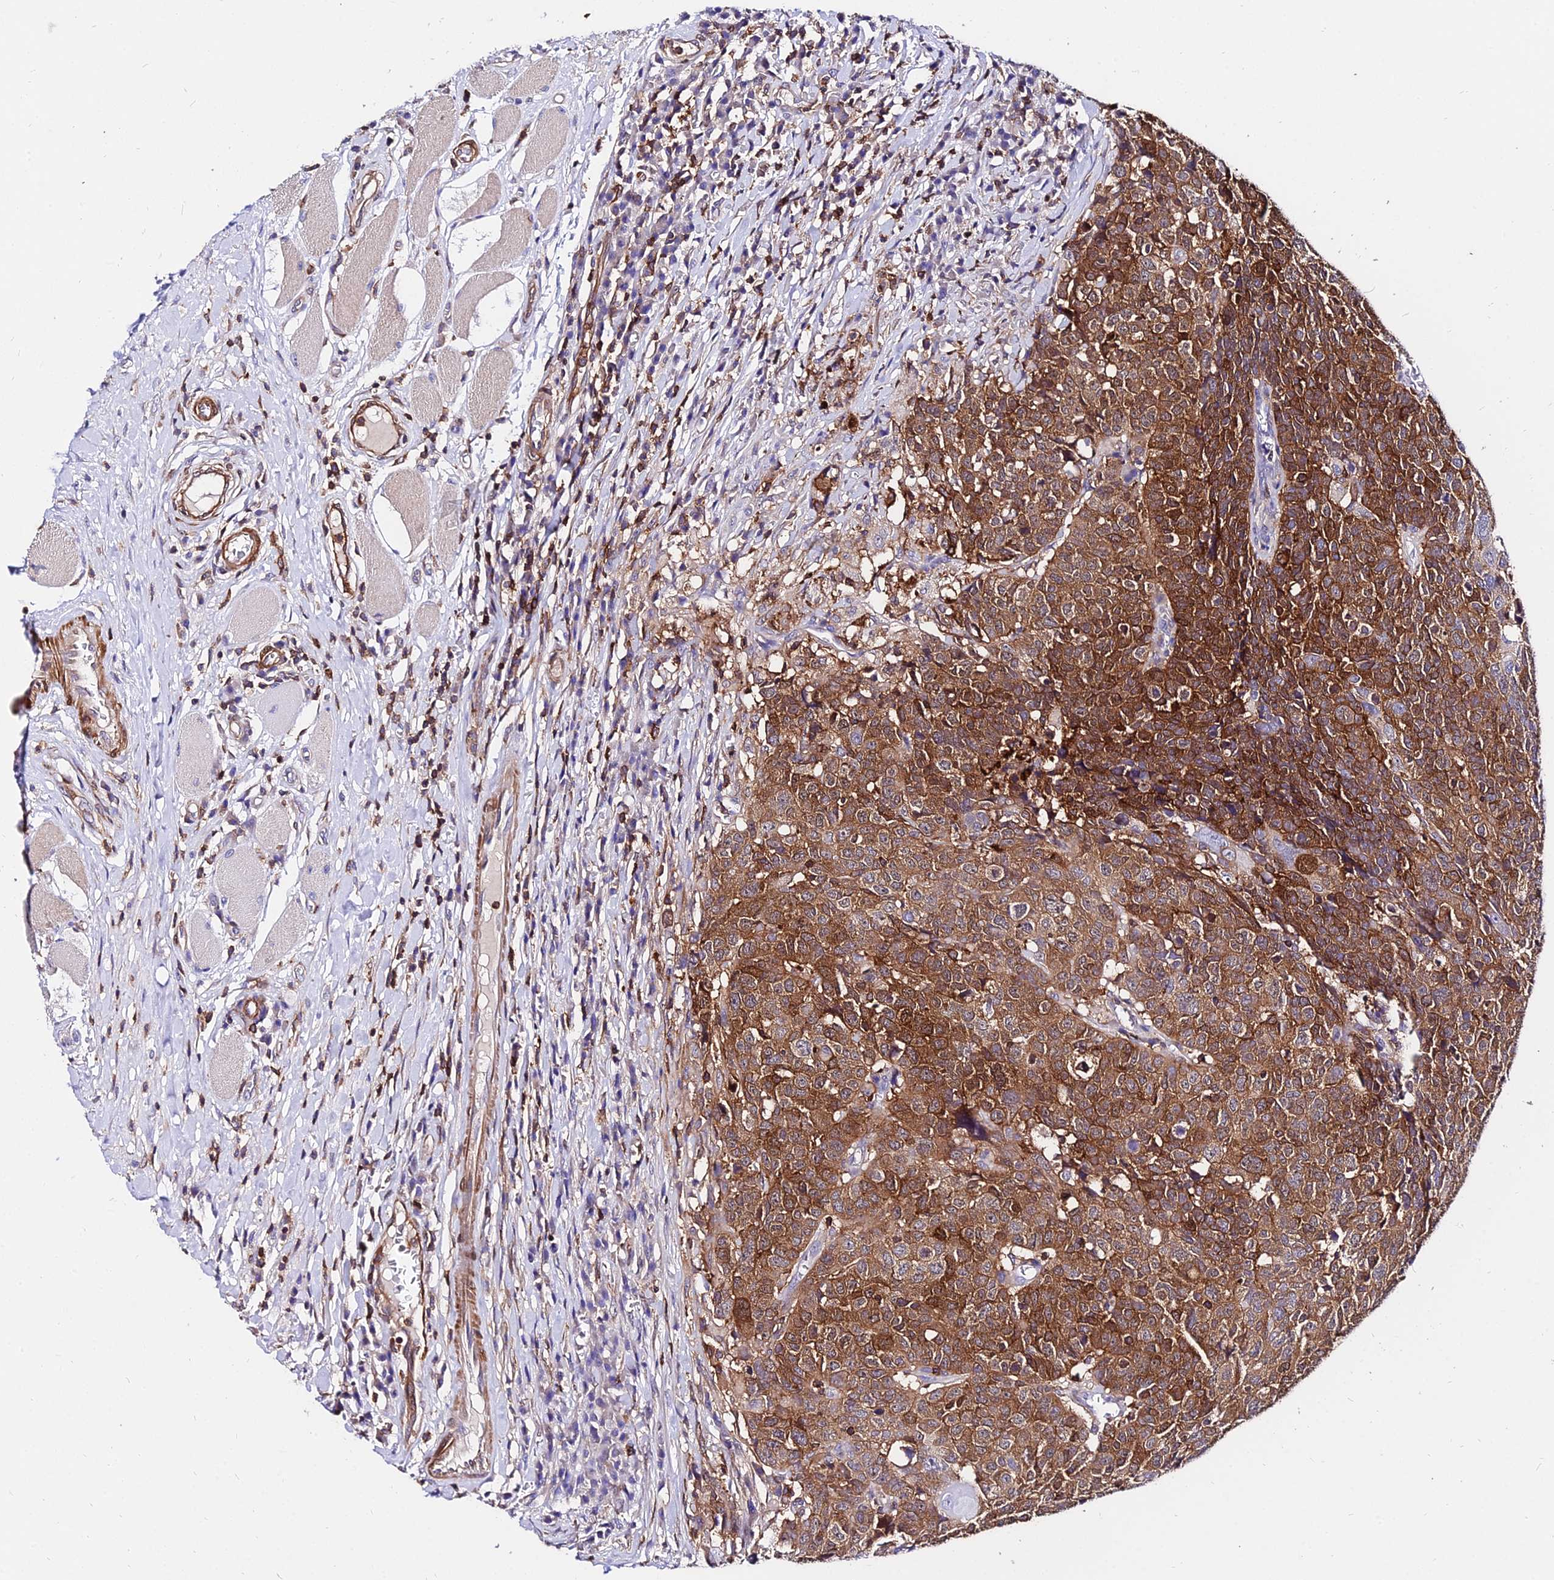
{"staining": {"intensity": "strong", "quantity": ">75%", "location": "cytoplasmic/membranous"}, "tissue": "head and neck cancer", "cell_type": "Tumor cells", "image_type": "cancer", "snomed": [{"axis": "morphology", "description": "Squamous cell carcinoma, NOS"}, {"axis": "topography", "description": "Head-Neck"}], "caption": "Immunohistochemistry image of neoplastic tissue: human squamous cell carcinoma (head and neck) stained using immunohistochemistry (IHC) shows high levels of strong protein expression localized specifically in the cytoplasmic/membranous of tumor cells, appearing as a cytoplasmic/membranous brown color.", "gene": "CSRP1", "patient": {"sex": "male", "age": 66}}